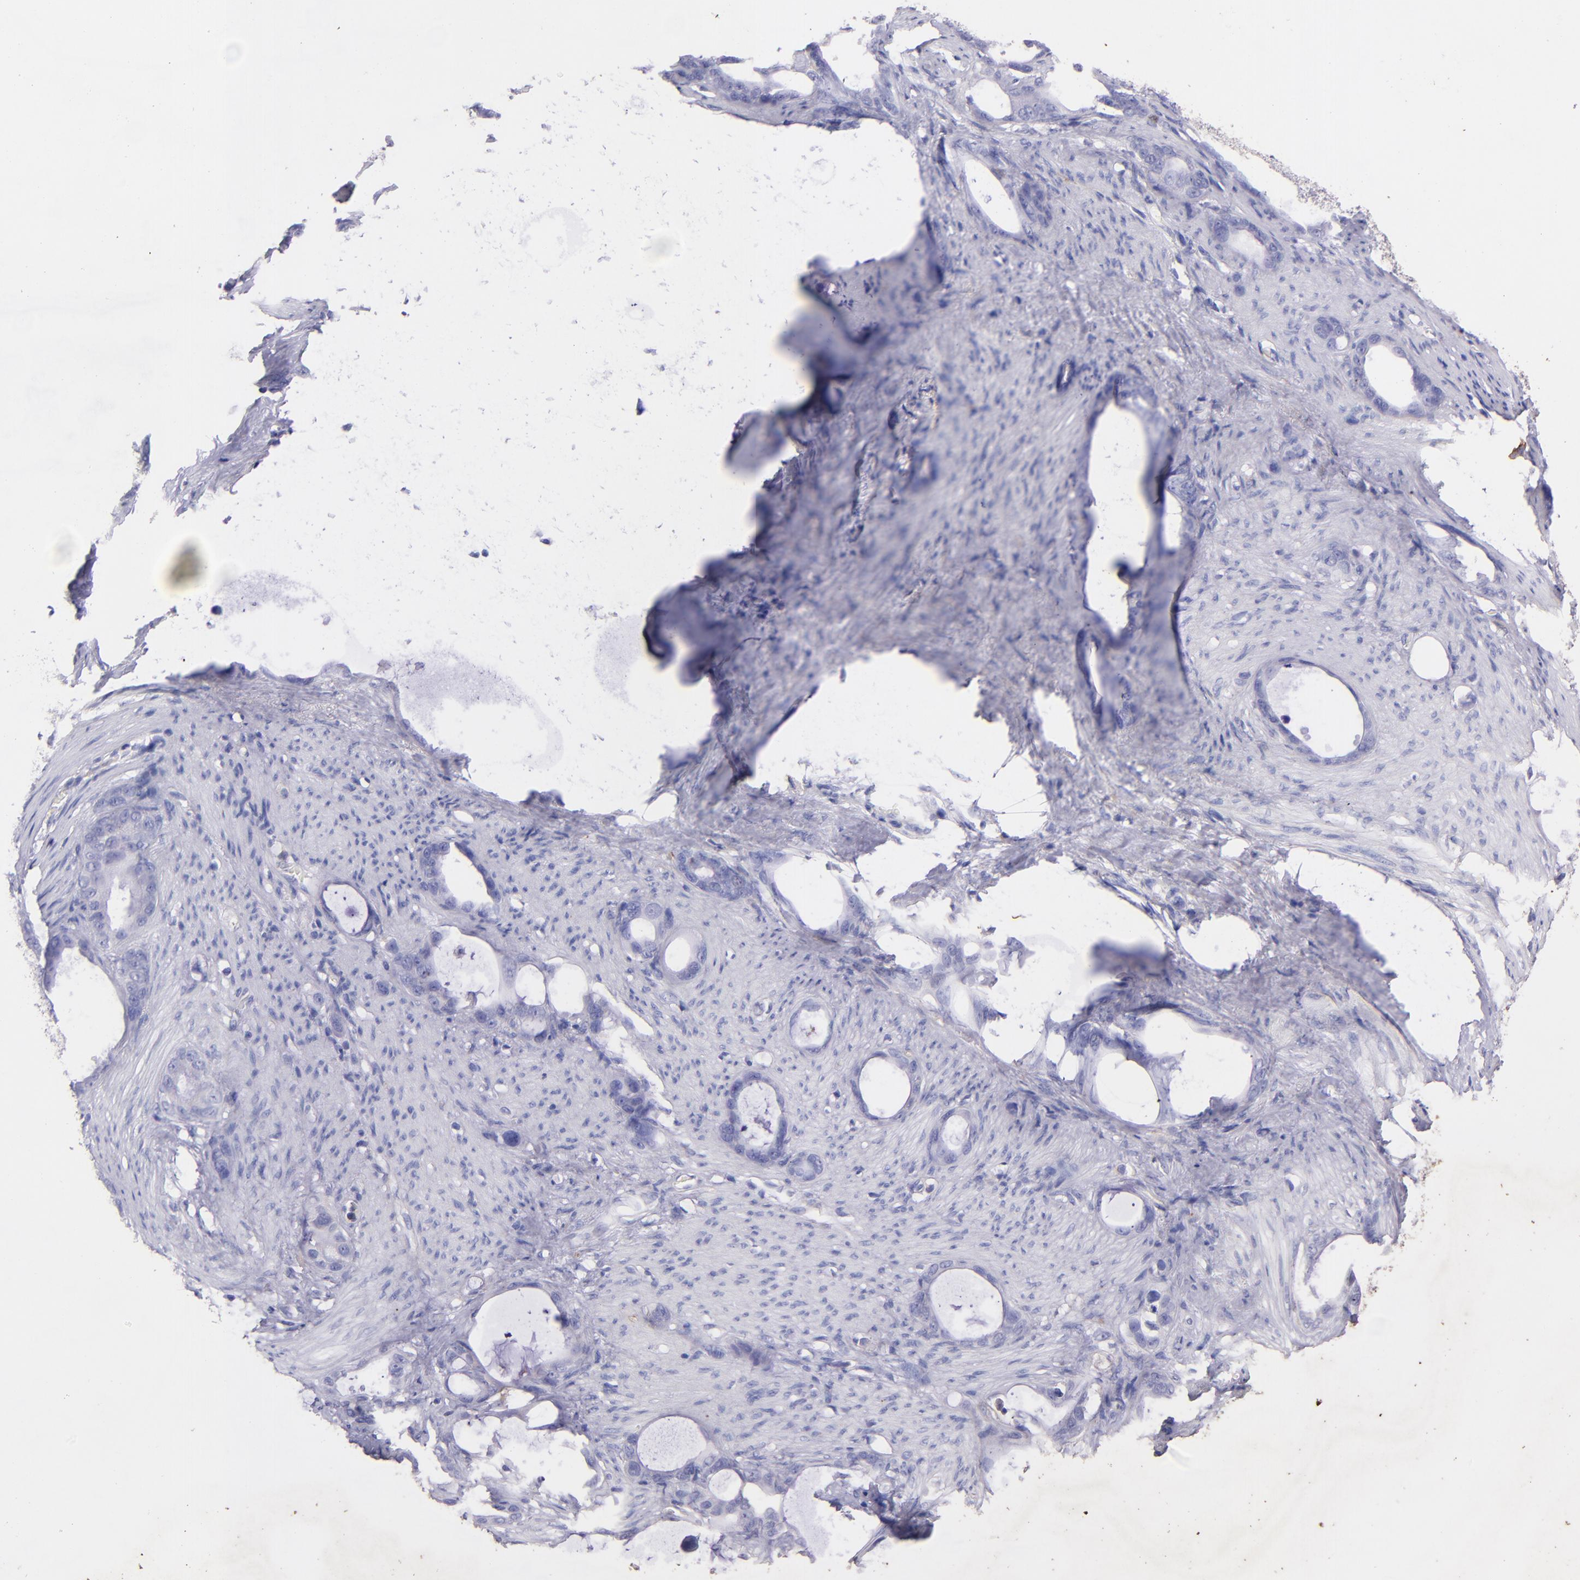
{"staining": {"intensity": "negative", "quantity": "none", "location": "none"}, "tissue": "stomach cancer", "cell_type": "Tumor cells", "image_type": "cancer", "snomed": [{"axis": "morphology", "description": "Adenocarcinoma, NOS"}, {"axis": "topography", "description": "Stomach"}], "caption": "High power microscopy photomicrograph of an immunohistochemistry photomicrograph of stomach cancer (adenocarcinoma), revealing no significant staining in tumor cells.", "gene": "RET", "patient": {"sex": "female", "age": 75}}